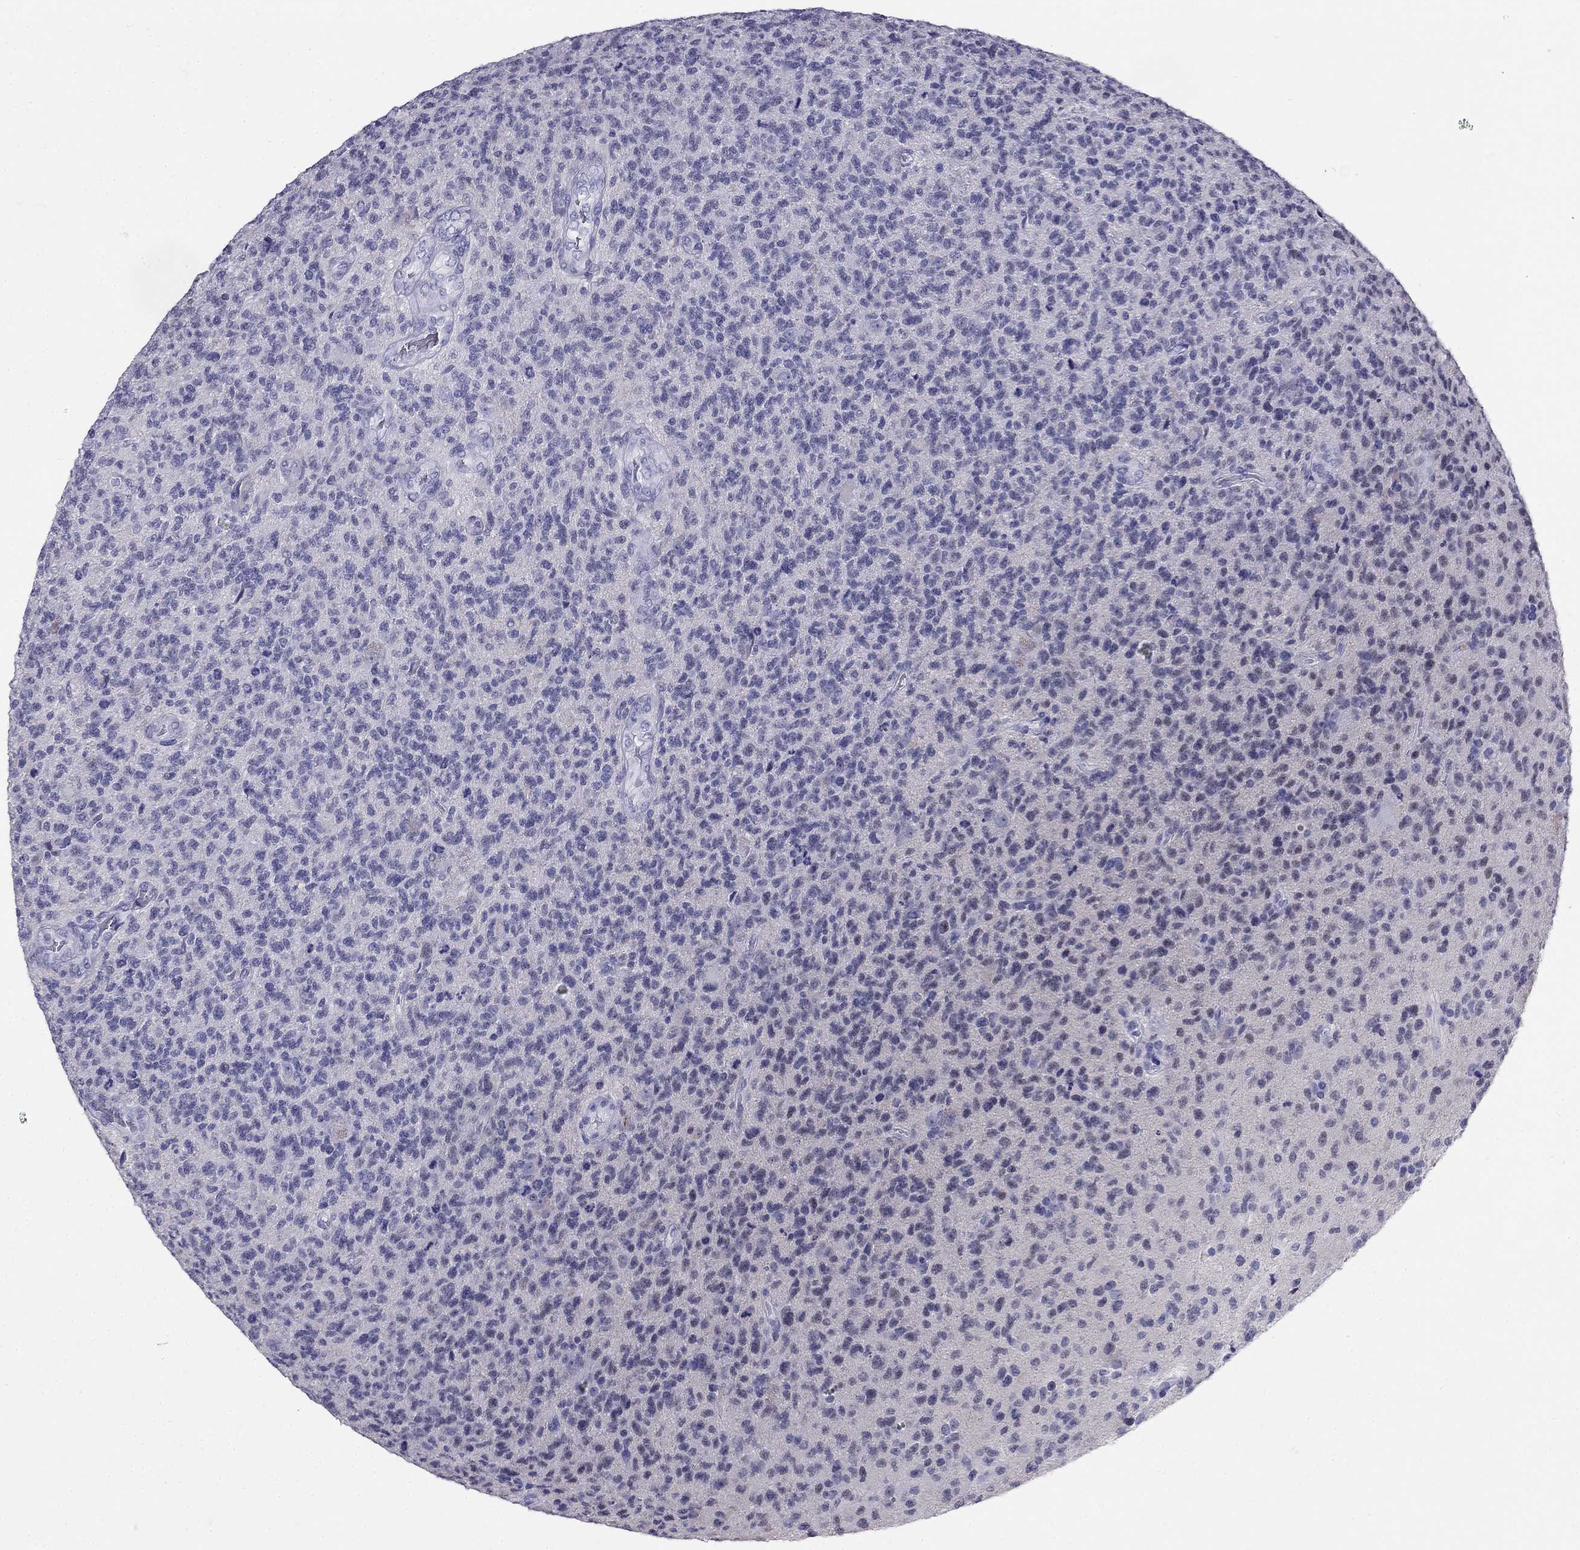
{"staining": {"intensity": "negative", "quantity": "none", "location": "none"}, "tissue": "glioma", "cell_type": "Tumor cells", "image_type": "cancer", "snomed": [{"axis": "morphology", "description": "Glioma, malignant, High grade"}, {"axis": "topography", "description": "Brain"}], "caption": "Immunohistochemical staining of human glioma reveals no significant staining in tumor cells.", "gene": "PPP1R36", "patient": {"sex": "male", "age": 56}}